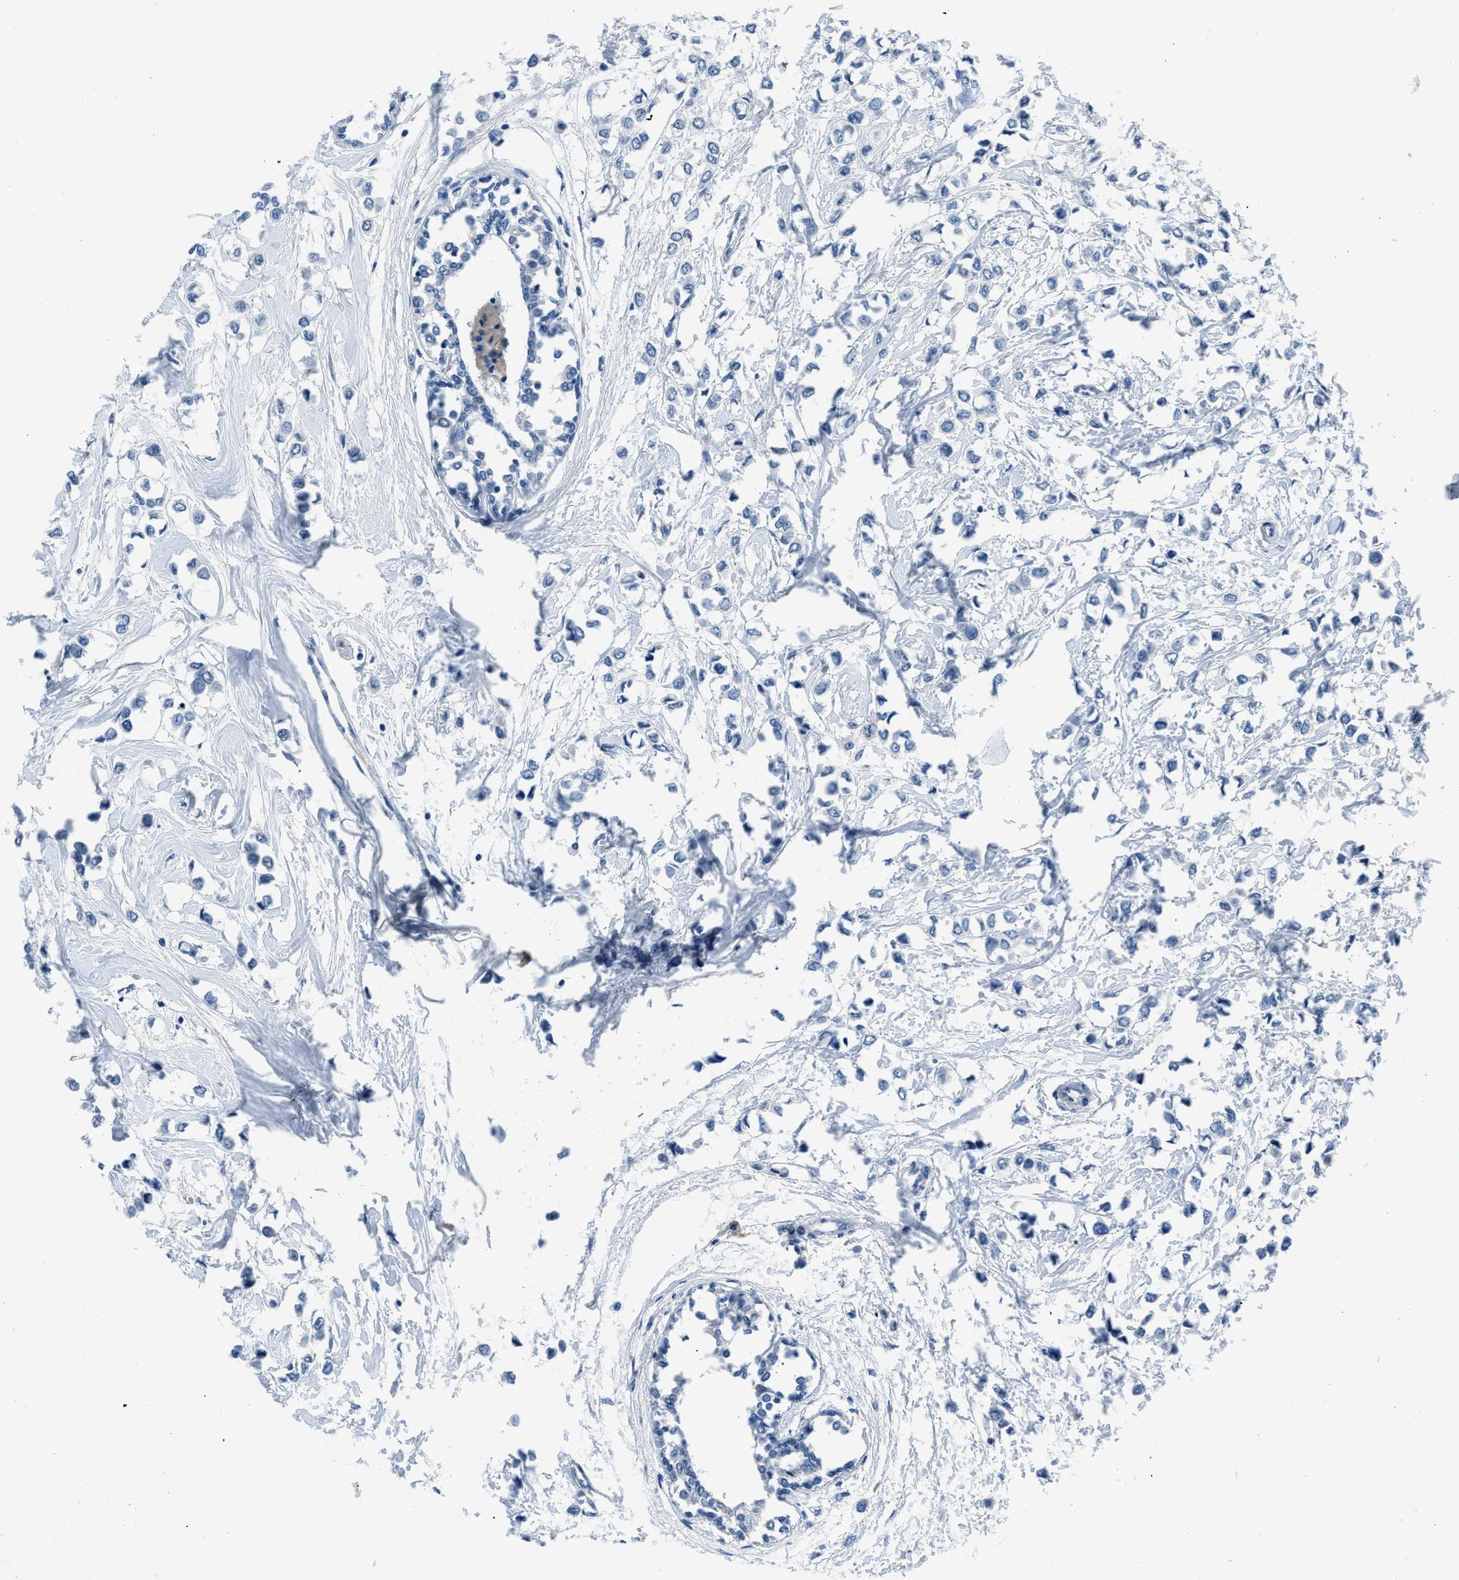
{"staining": {"intensity": "negative", "quantity": "none", "location": "none"}, "tissue": "breast cancer", "cell_type": "Tumor cells", "image_type": "cancer", "snomed": [{"axis": "morphology", "description": "Lobular carcinoma"}, {"axis": "topography", "description": "Breast"}], "caption": "Immunohistochemistry (IHC) histopathology image of lobular carcinoma (breast) stained for a protein (brown), which shows no expression in tumor cells.", "gene": "GJA3", "patient": {"sex": "female", "age": 51}}